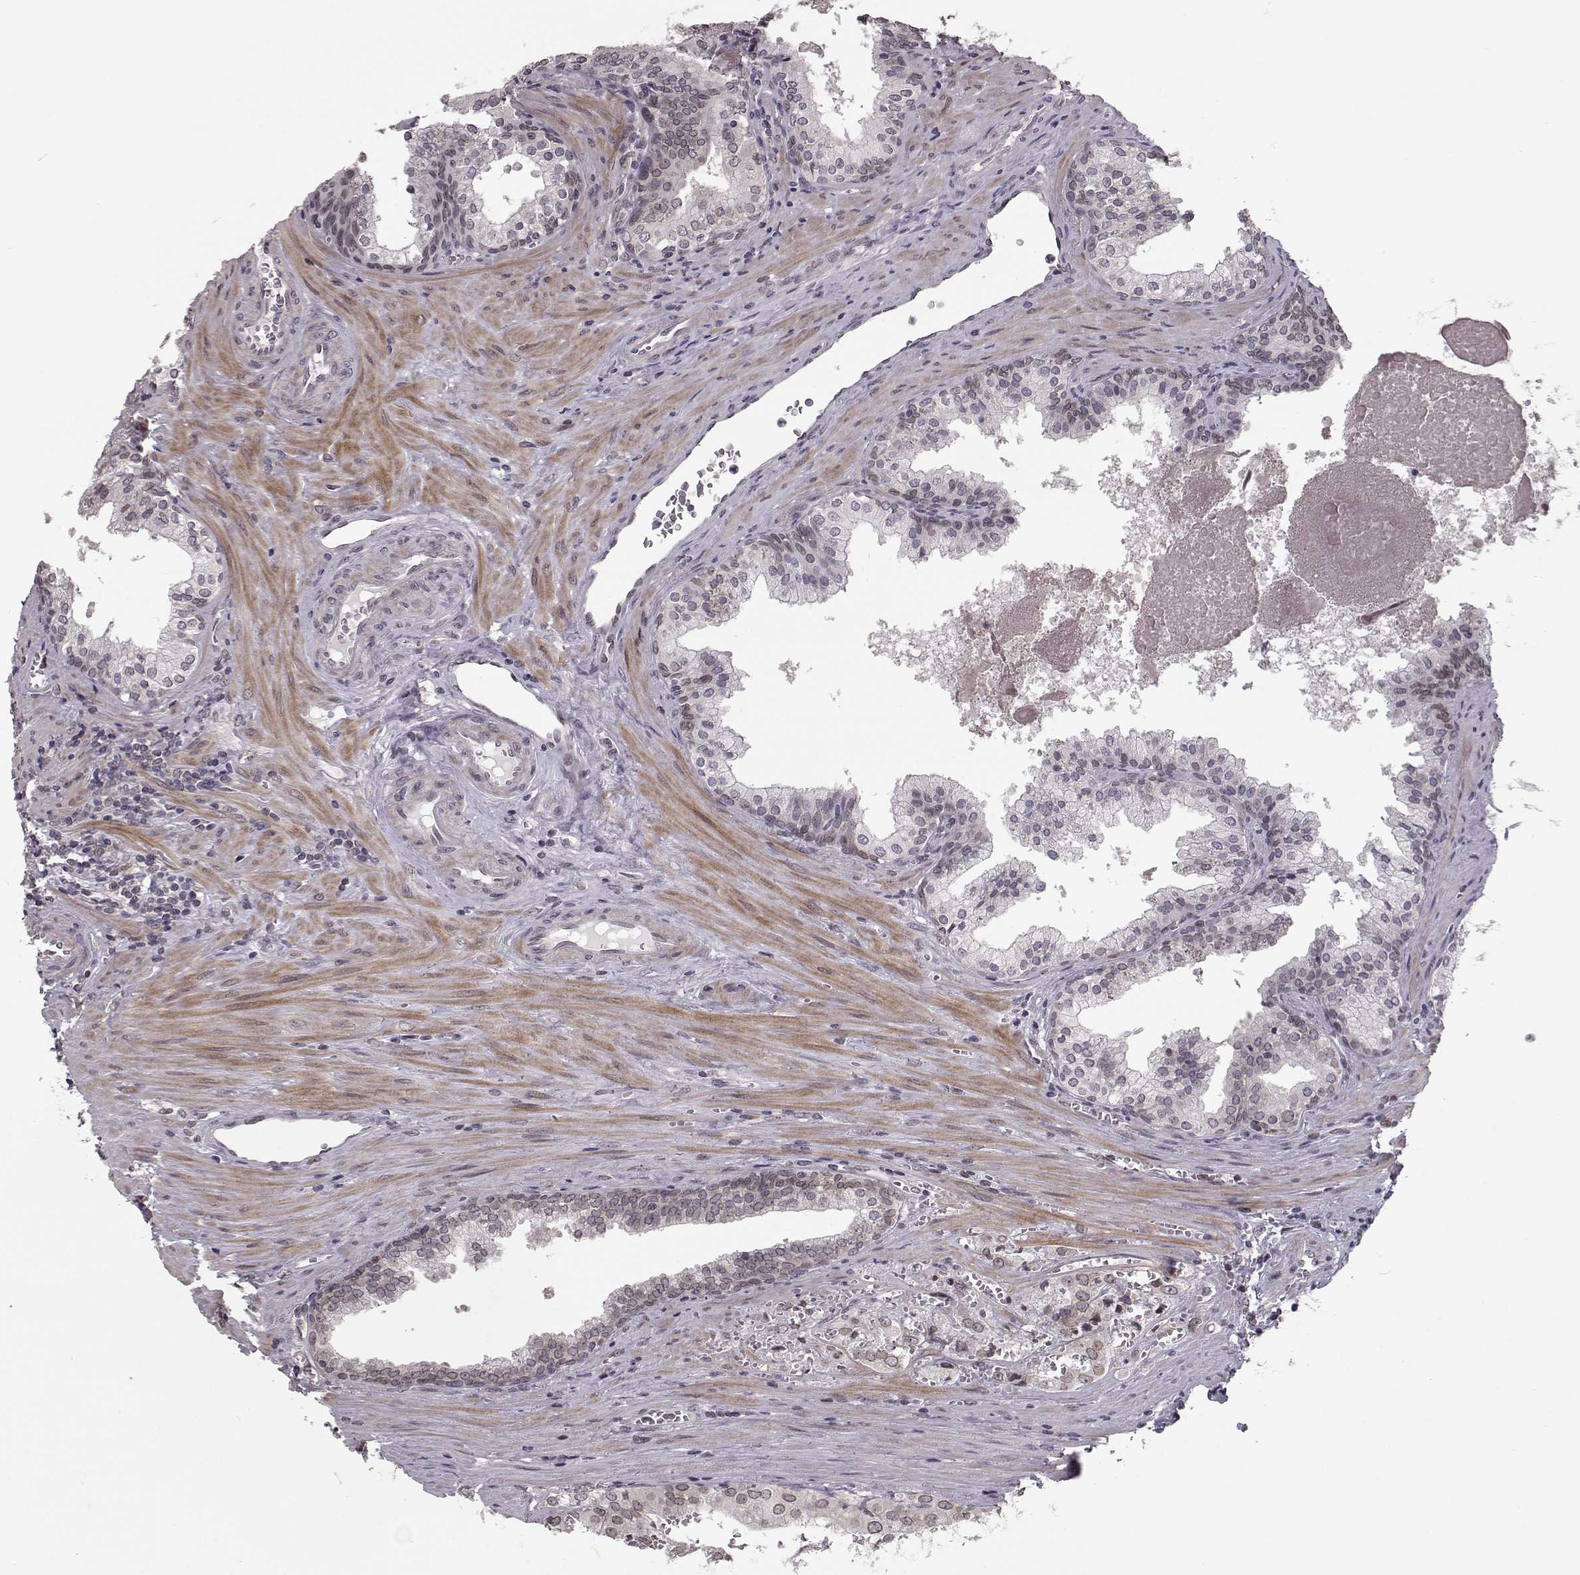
{"staining": {"intensity": "weak", "quantity": ">75%", "location": "cytoplasmic/membranous,nuclear"}, "tissue": "prostate cancer", "cell_type": "Tumor cells", "image_type": "cancer", "snomed": [{"axis": "morphology", "description": "Adenocarcinoma, High grade"}, {"axis": "topography", "description": "Prostate"}], "caption": "Protein expression analysis of prostate adenocarcinoma (high-grade) demonstrates weak cytoplasmic/membranous and nuclear staining in approximately >75% of tumor cells.", "gene": "NUP37", "patient": {"sex": "male", "age": 68}}